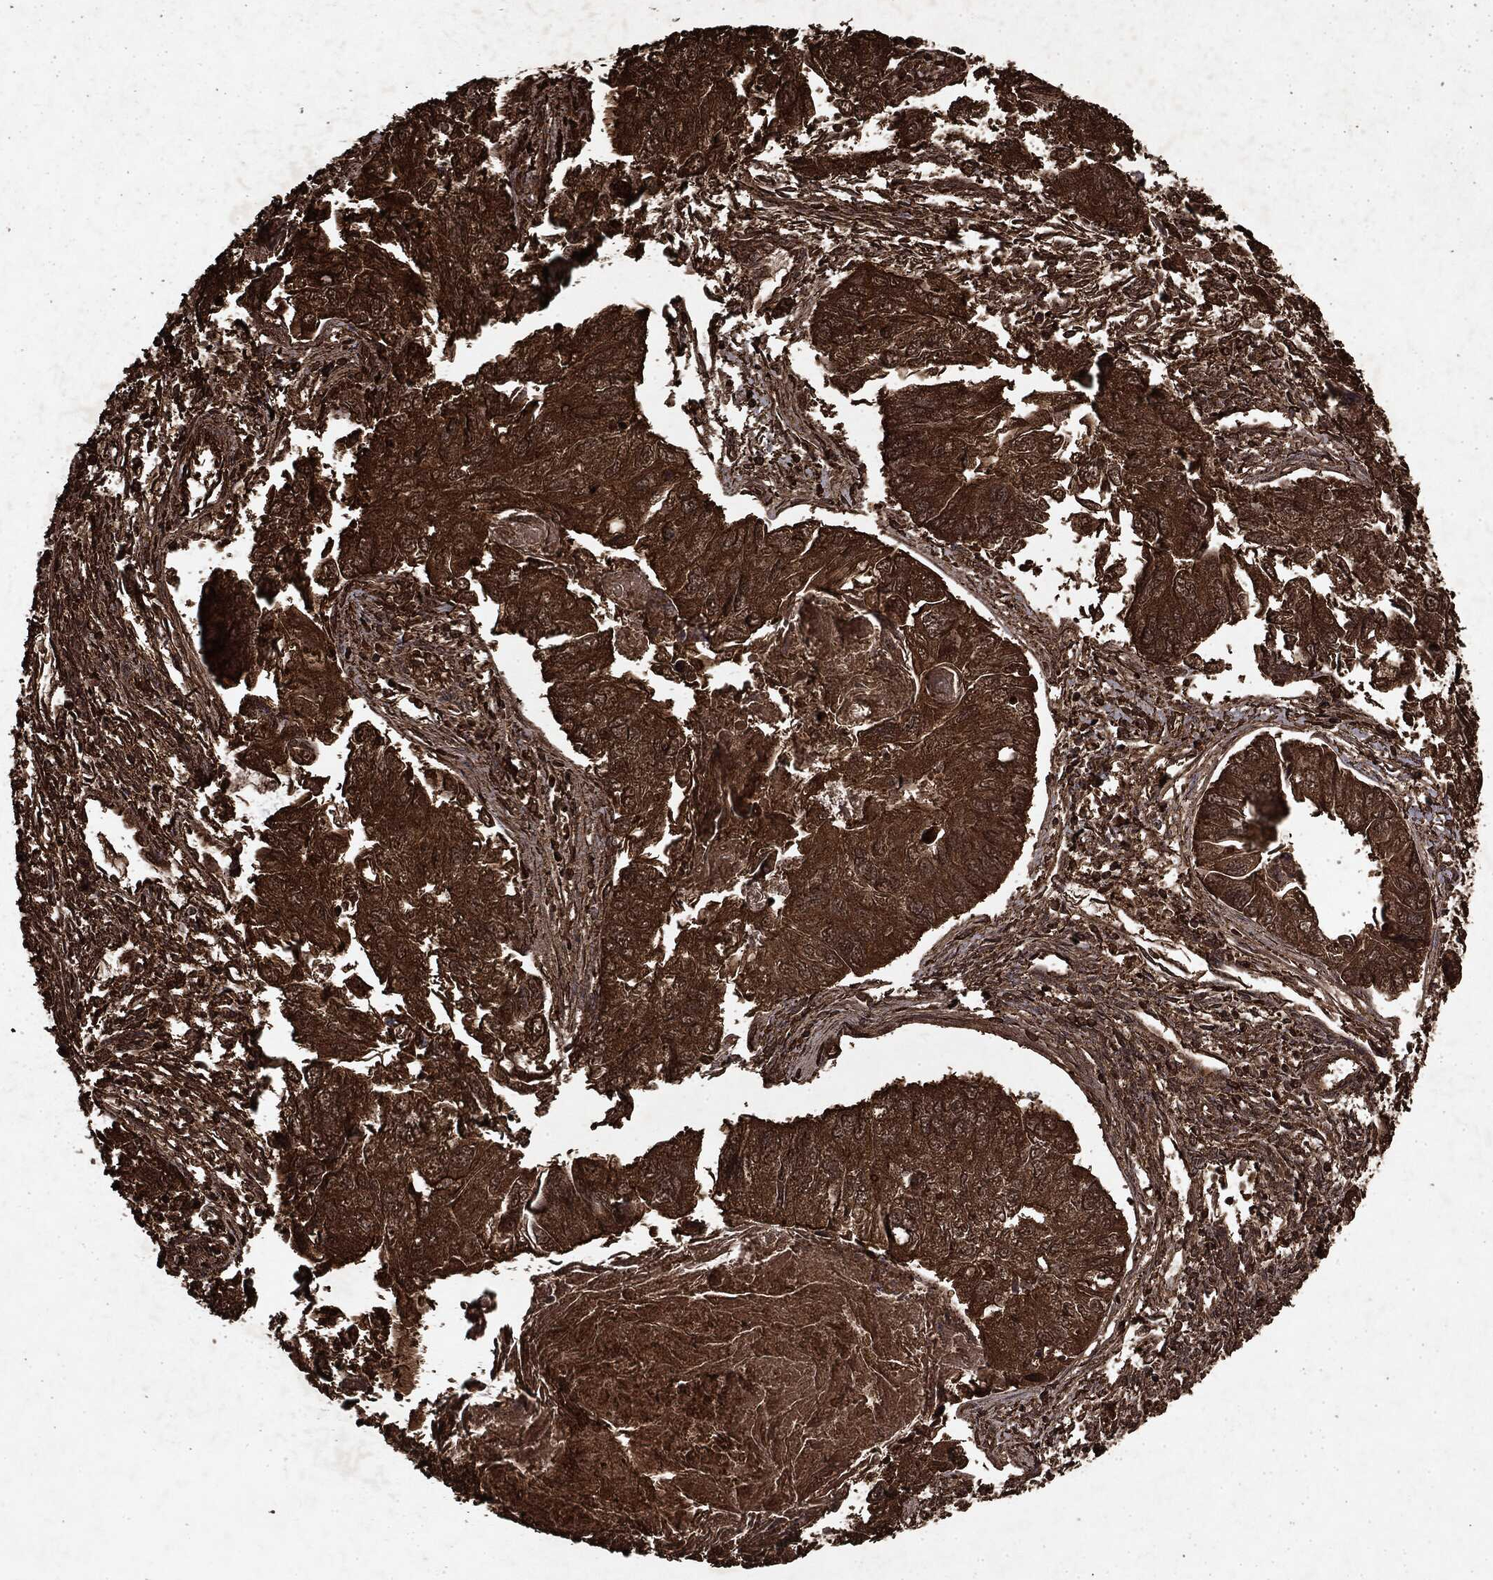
{"staining": {"intensity": "strong", "quantity": ">75%", "location": "cytoplasmic/membranous"}, "tissue": "endometrial cancer", "cell_type": "Tumor cells", "image_type": "cancer", "snomed": [{"axis": "morphology", "description": "Carcinoma, NOS"}, {"axis": "topography", "description": "Uterus"}], "caption": "This image demonstrates endometrial cancer (carcinoma) stained with immunohistochemistry (IHC) to label a protein in brown. The cytoplasmic/membranous of tumor cells show strong positivity for the protein. Nuclei are counter-stained blue.", "gene": "ARAF", "patient": {"sex": "female", "age": 76}}